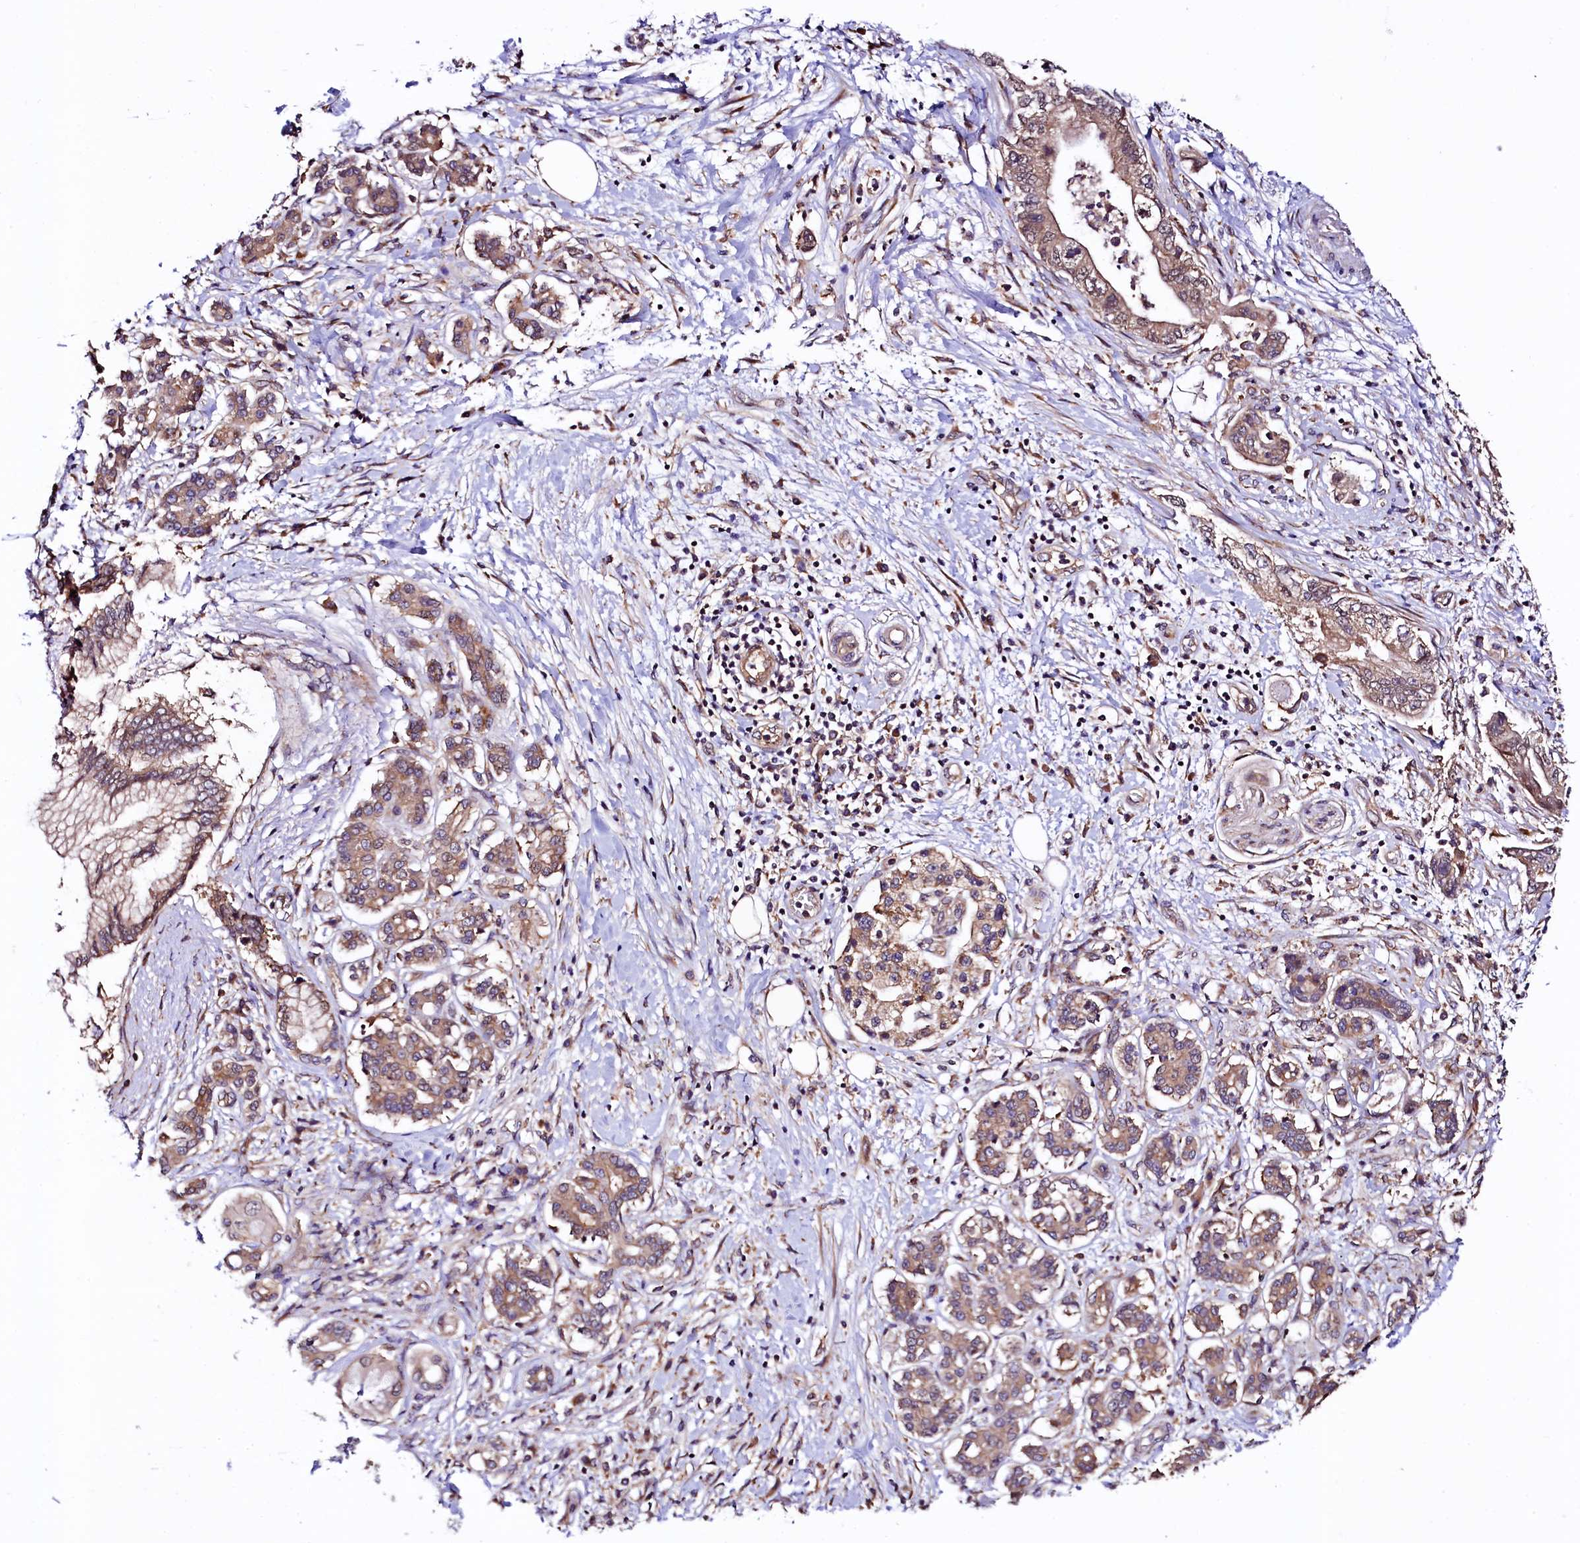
{"staining": {"intensity": "weak", "quantity": ">75%", "location": "cytoplasmic/membranous"}, "tissue": "pancreatic cancer", "cell_type": "Tumor cells", "image_type": "cancer", "snomed": [{"axis": "morphology", "description": "Adenocarcinoma, NOS"}, {"axis": "topography", "description": "Pancreas"}], "caption": "Immunohistochemical staining of human pancreatic cancer exhibits low levels of weak cytoplasmic/membranous positivity in approximately >75% of tumor cells. (DAB (3,3'-diaminobenzidine) = brown stain, brightfield microscopy at high magnification).", "gene": "VPS35", "patient": {"sex": "female", "age": 73}}